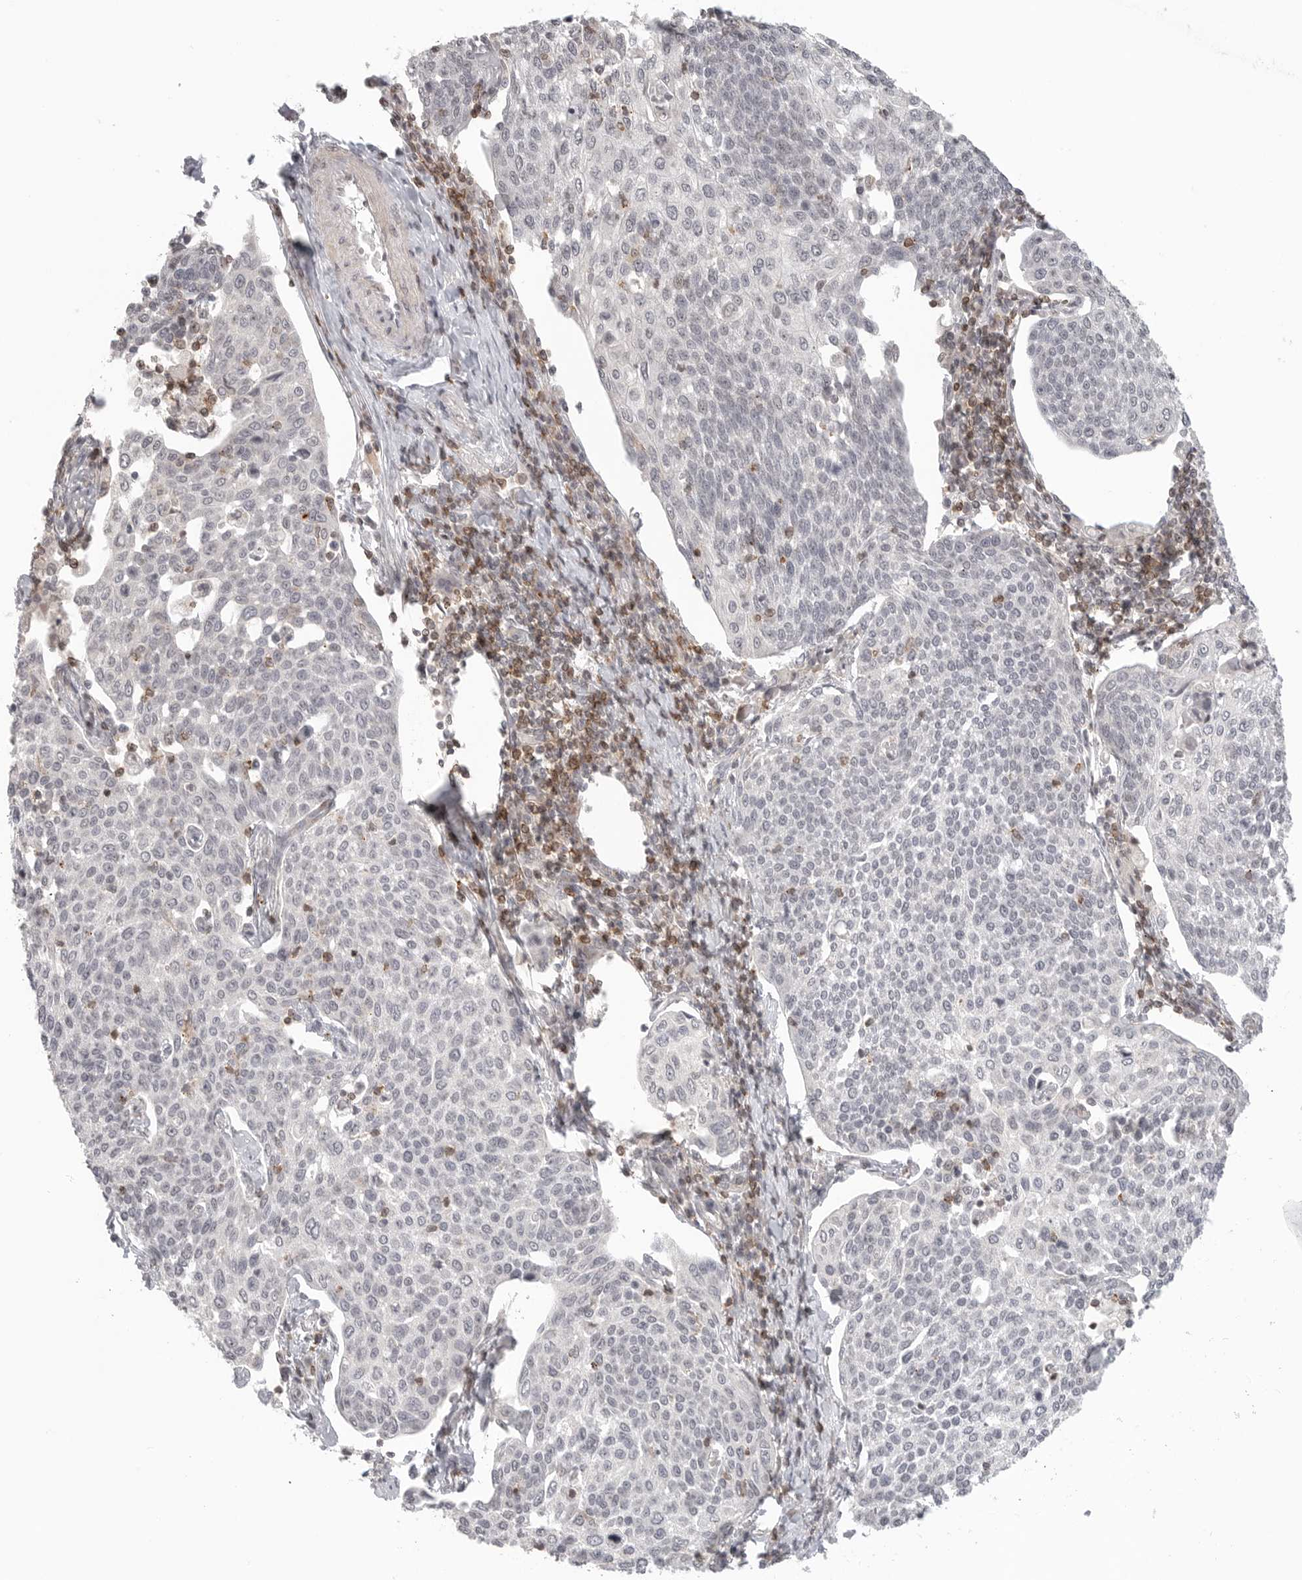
{"staining": {"intensity": "negative", "quantity": "none", "location": "none"}, "tissue": "cervical cancer", "cell_type": "Tumor cells", "image_type": "cancer", "snomed": [{"axis": "morphology", "description": "Squamous cell carcinoma, NOS"}, {"axis": "topography", "description": "Cervix"}], "caption": "IHC histopathology image of squamous cell carcinoma (cervical) stained for a protein (brown), which reveals no positivity in tumor cells. Brightfield microscopy of immunohistochemistry (IHC) stained with DAB (3,3'-diaminobenzidine) (brown) and hematoxylin (blue), captured at high magnification.", "gene": "SH3KBP1", "patient": {"sex": "female", "age": 34}}